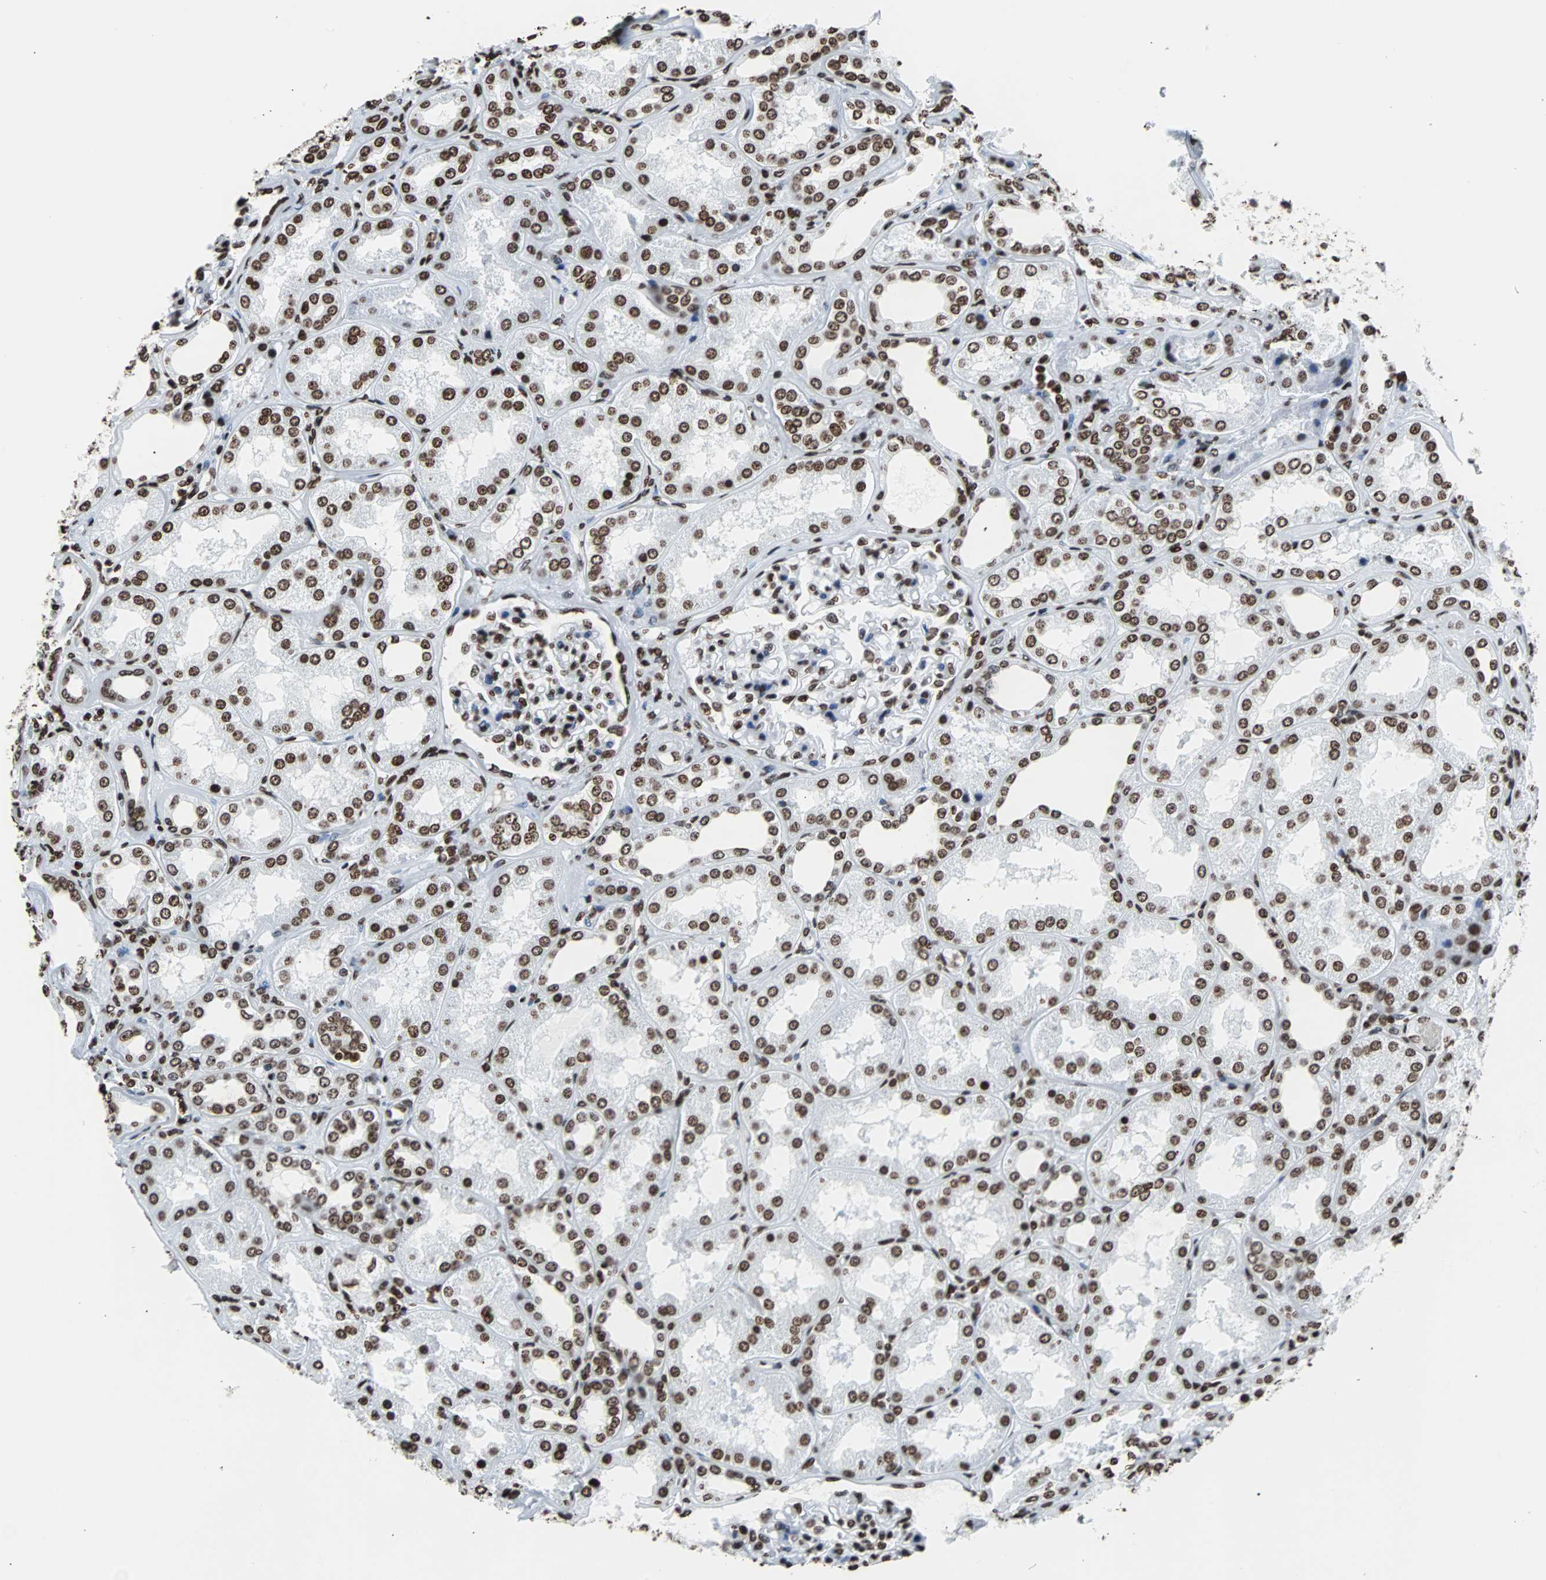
{"staining": {"intensity": "strong", "quantity": "25%-75%", "location": "nuclear"}, "tissue": "kidney", "cell_type": "Cells in glomeruli", "image_type": "normal", "snomed": [{"axis": "morphology", "description": "Normal tissue, NOS"}, {"axis": "topography", "description": "Kidney"}], "caption": "Protein expression analysis of normal human kidney reveals strong nuclear expression in about 25%-75% of cells in glomeruli.", "gene": "H2BC18", "patient": {"sex": "female", "age": 56}}